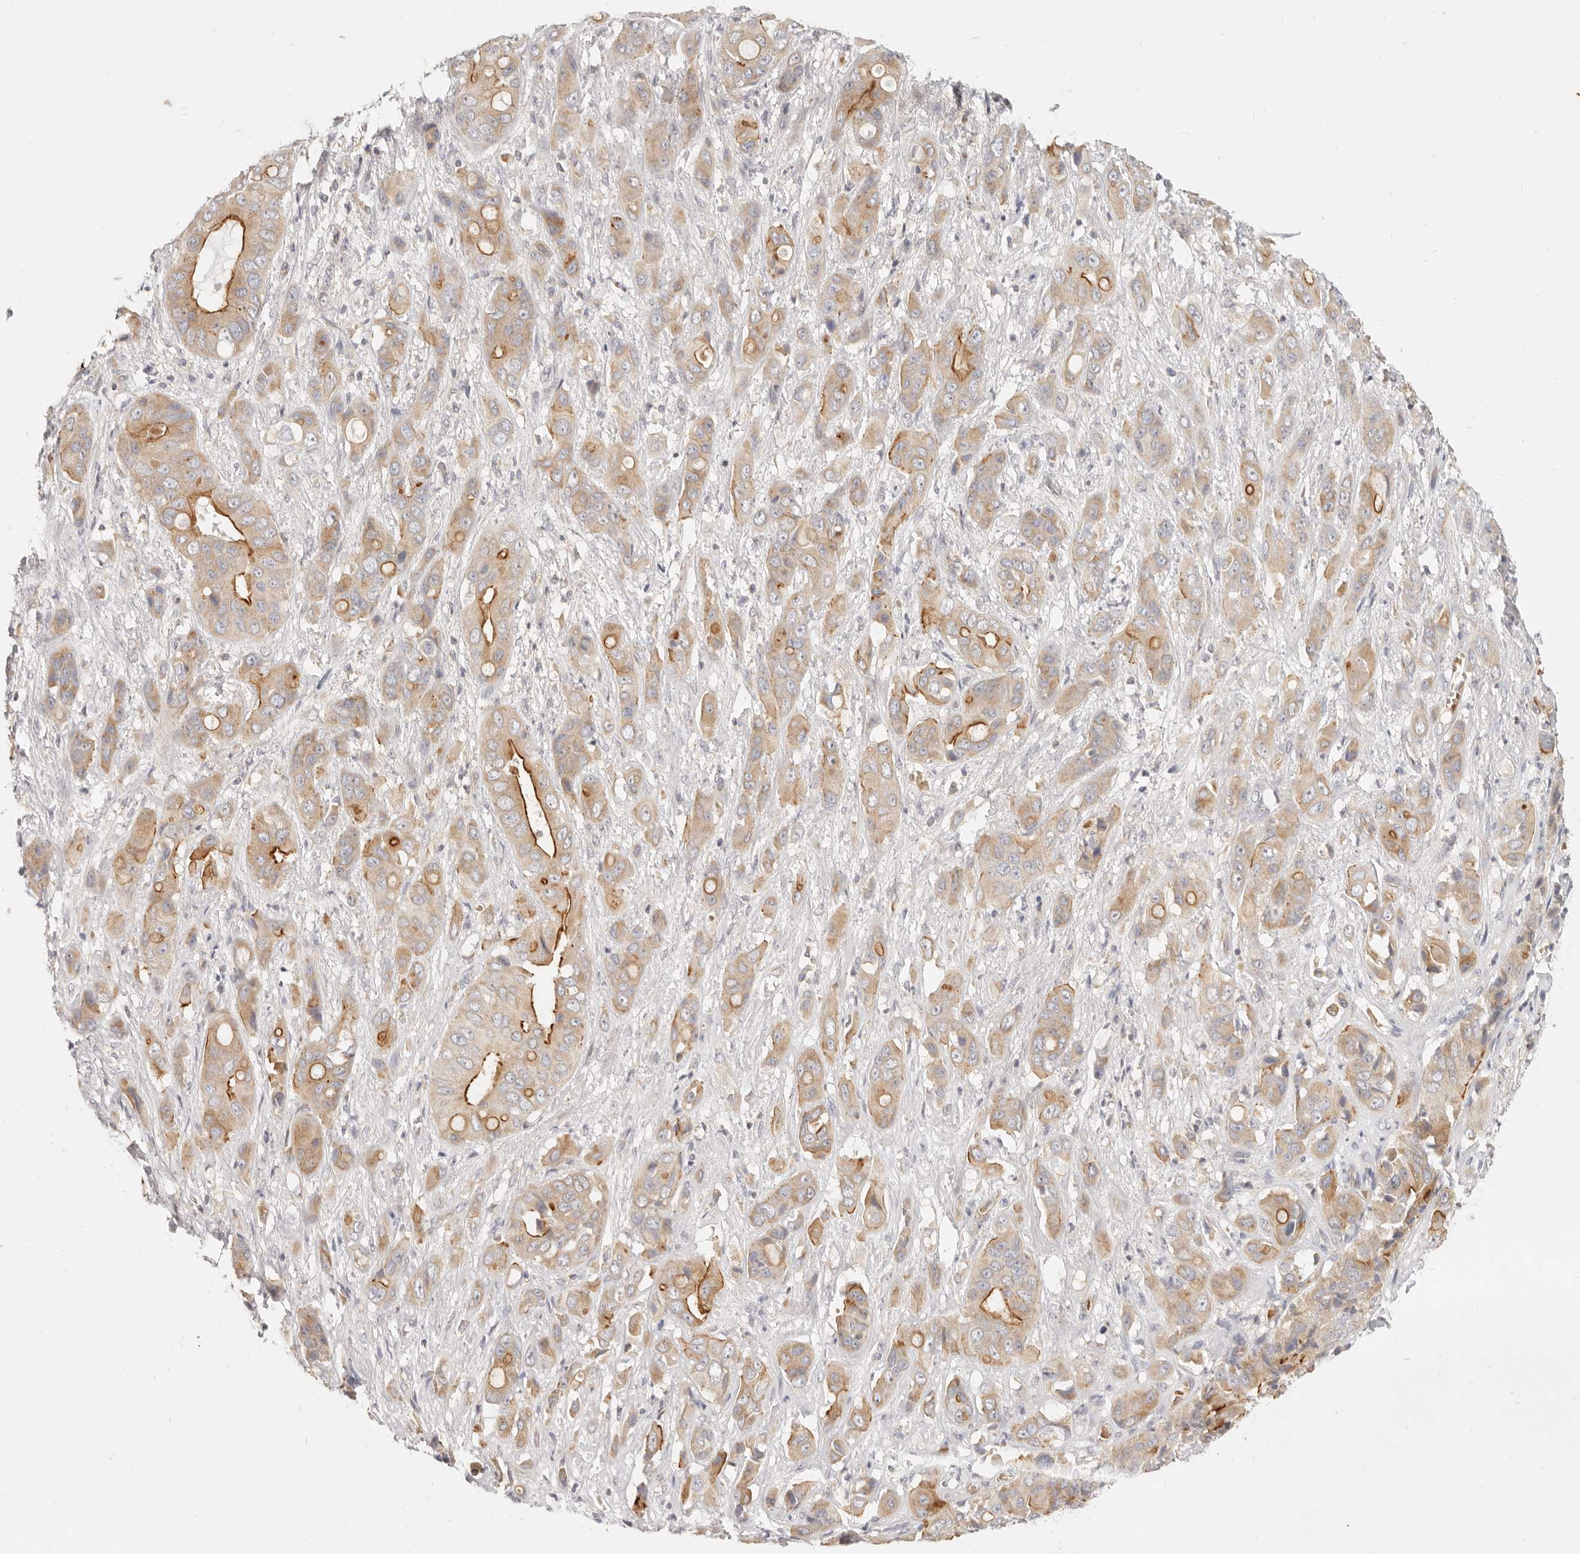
{"staining": {"intensity": "strong", "quantity": "25%-75%", "location": "cytoplasmic/membranous"}, "tissue": "liver cancer", "cell_type": "Tumor cells", "image_type": "cancer", "snomed": [{"axis": "morphology", "description": "Cholangiocarcinoma"}, {"axis": "topography", "description": "Liver"}], "caption": "High-magnification brightfield microscopy of liver cancer (cholangiocarcinoma) stained with DAB (3,3'-diaminobenzidine) (brown) and counterstained with hematoxylin (blue). tumor cells exhibit strong cytoplasmic/membranous expression is present in approximately25%-75% of cells.", "gene": "LTB4R2", "patient": {"sex": "female", "age": 52}}